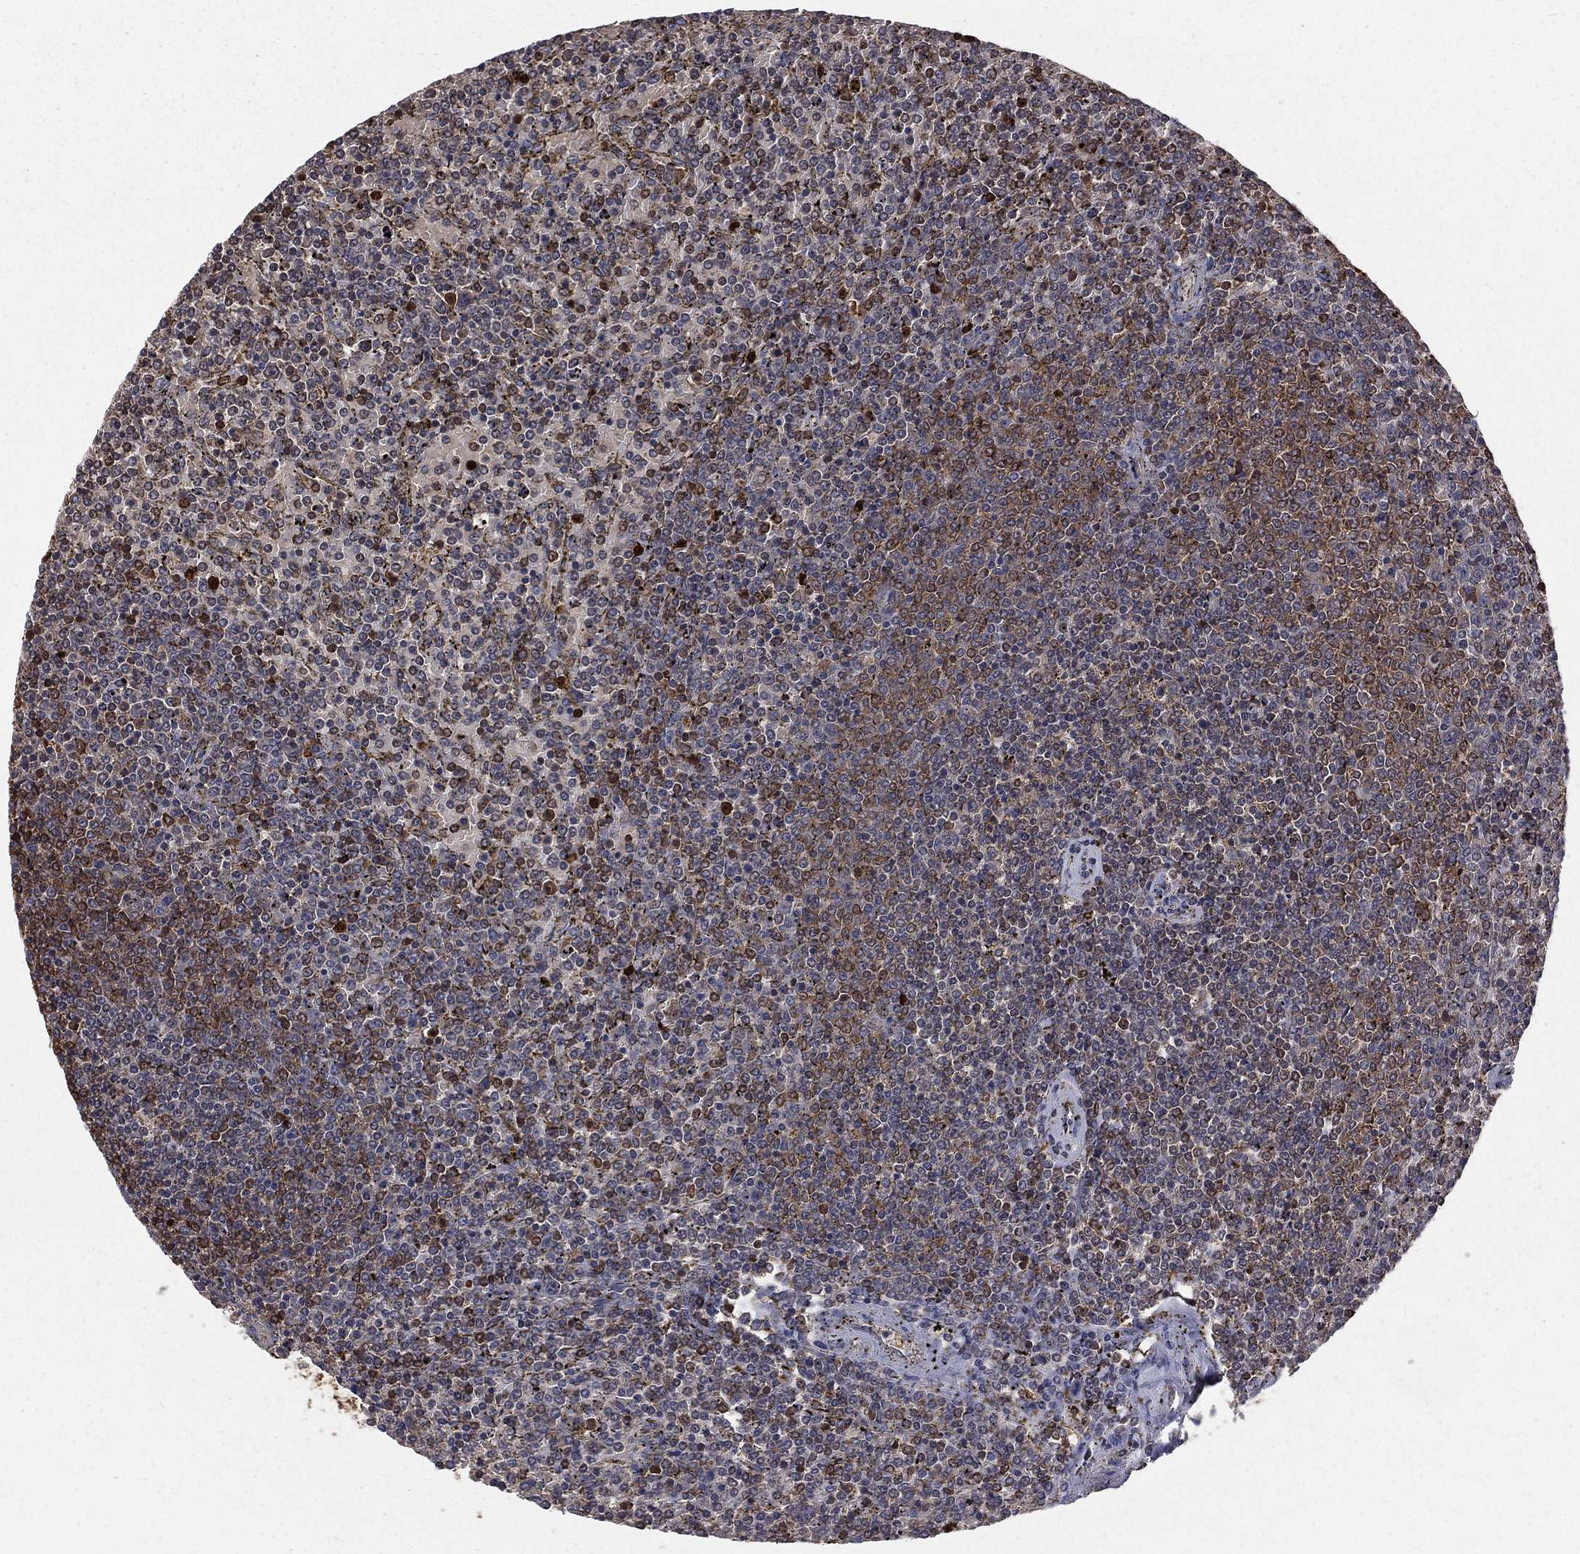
{"staining": {"intensity": "negative", "quantity": "none", "location": "none"}, "tissue": "lymphoma", "cell_type": "Tumor cells", "image_type": "cancer", "snomed": [{"axis": "morphology", "description": "Malignant lymphoma, non-Hodgkin's type, Low grade"}, {"axis": "topography", "description": "Spleen"}], "caption": "Immunohistochemical staining of lymphoma demonstrates no significant staining in tumor cells.", "gene": "TBC1D2", "patient": {"sex": "female", "age": 77}}